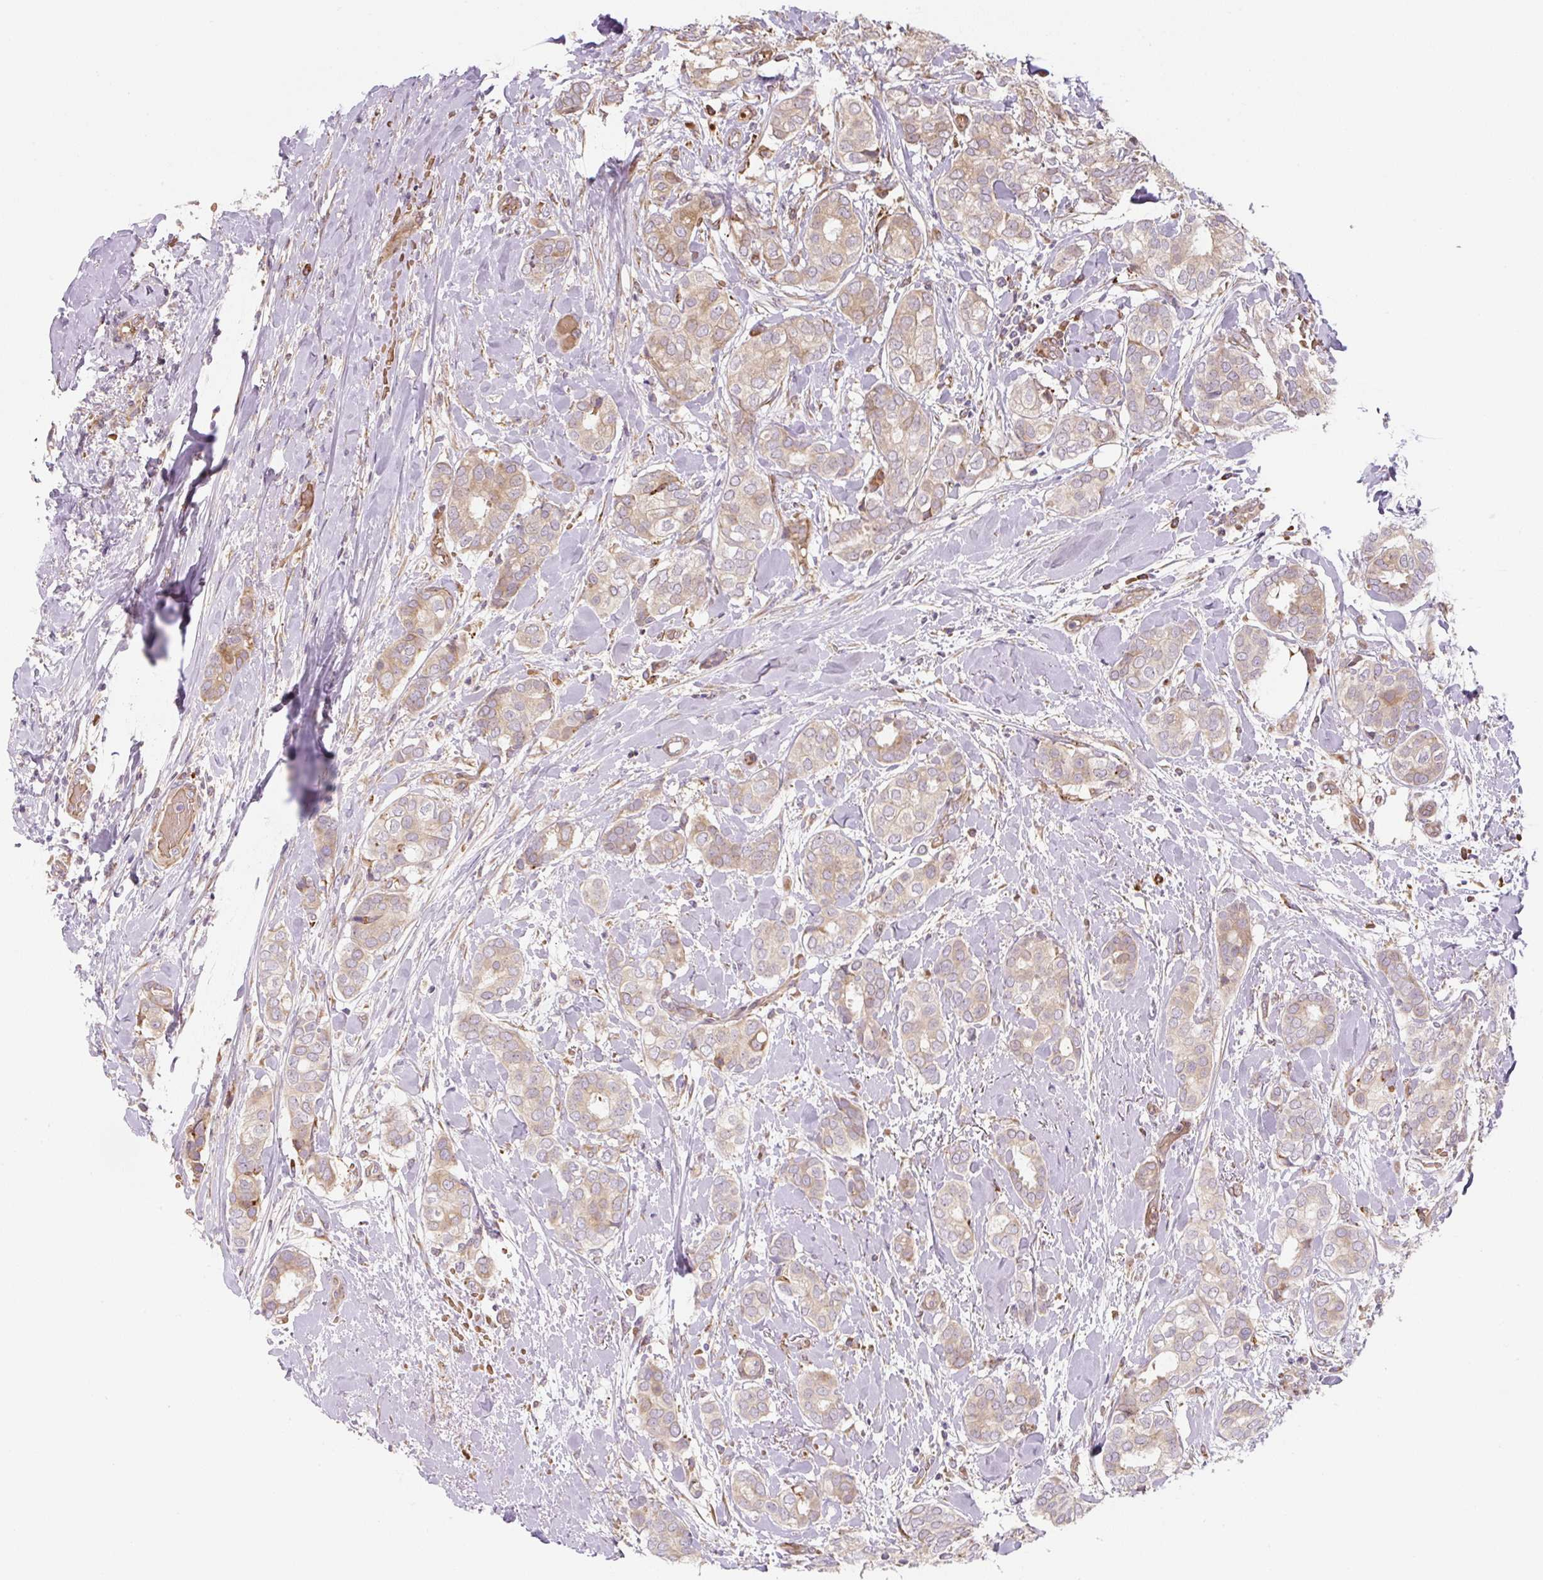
{"staining": {"intensity": "weak", "quantity": "25%-75%", "location": "cytoplasmic/membranous"}, "tissue": "breast cancer", "cell_type": "Tumor cells", "image_type": "cancer", "snomed": [{"axis": "morphology", "description": "Duct carcinoma"}, {"axis": "topography", "description": "Breast"}], "caption": "Immunohistochemistry (IHC) of human breast intraductal carcinoma demonstrates low levels of weak cytoplasmic/membranous expression in about 25%-75% of tumor cells.", "gene": "RASA1", "patient": {"sex": "female", "age": 73}}